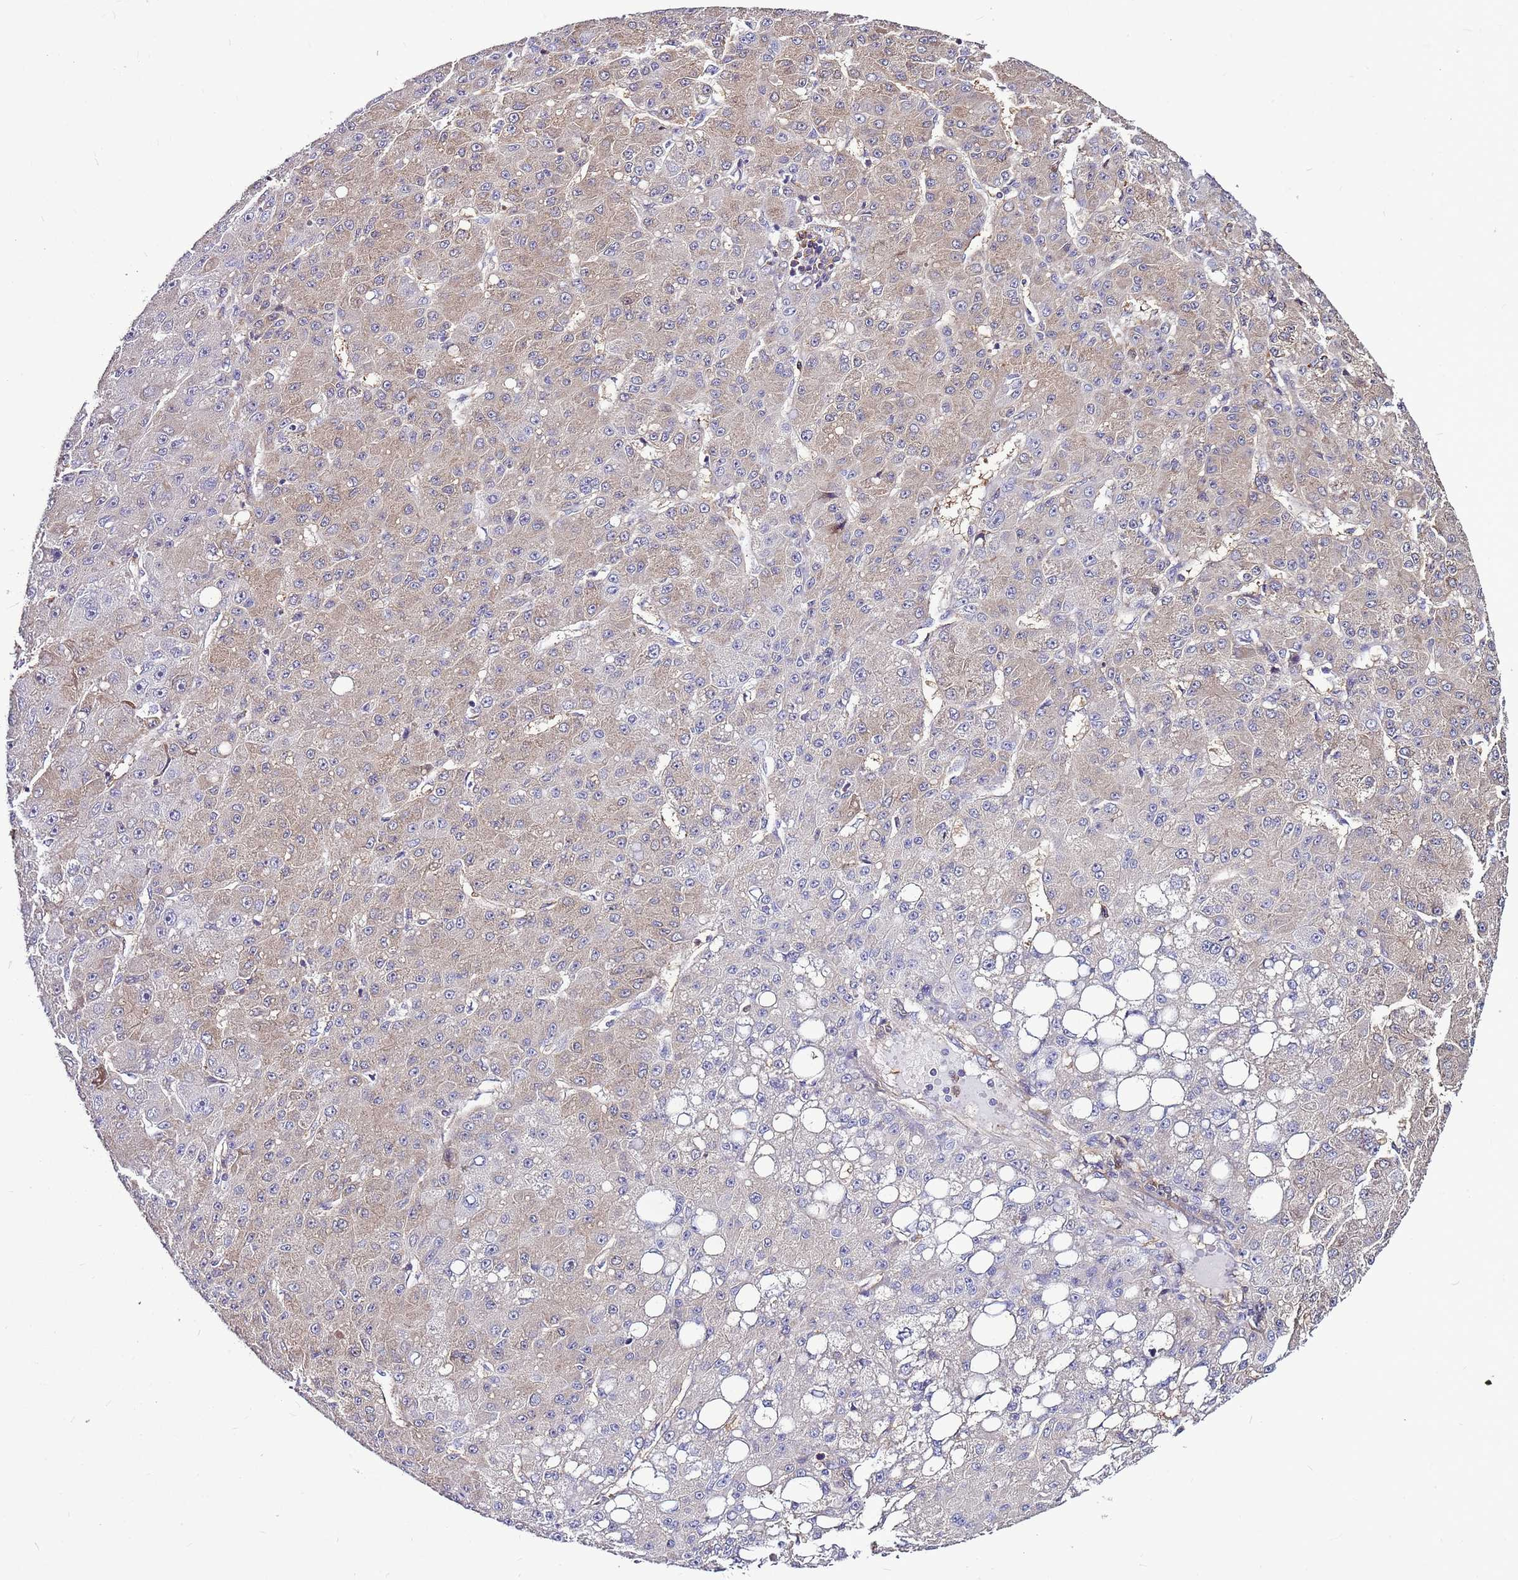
{"staining": {"intensity": "weak", "quantity": "<25%", "location": "cytoplasmic/membranous"}, "tissue": "liver cancer", "cell_type": "Tumor cells", "image_type": "cancer", "snomed": [{"axis": "morphology", "description": "Carcinoma, Hepatocellular, NOS"}, {"axis": "topography", "description": "Liver"}], "caption": "DAB (3,3'-diaminobenzidine) immunohistochemical staining of human hepatocellular carcinoma (liver) demonstrates no significant staining in tumor cells.", "gene": "ATXN2L", "patient": {"sex": "male", "age": 67}}